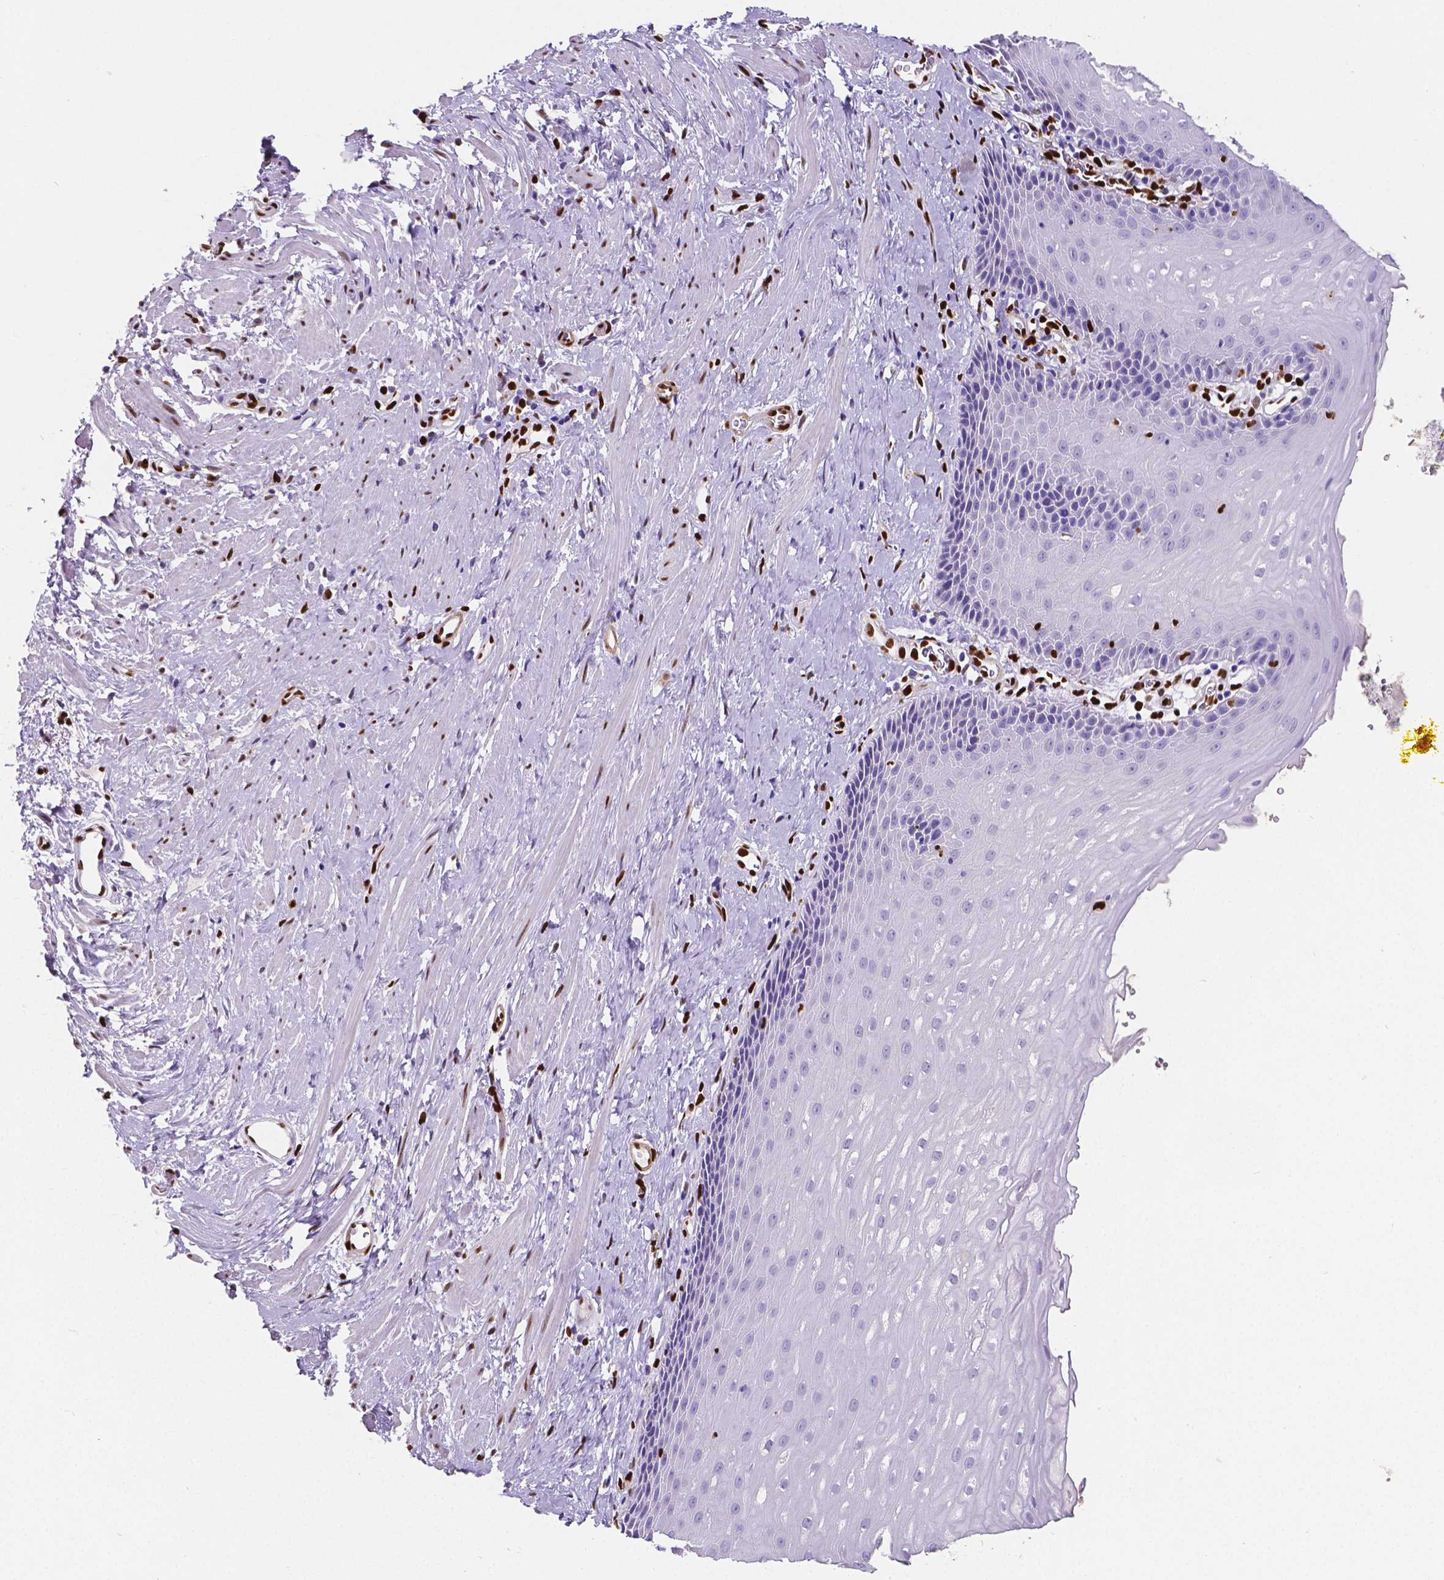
{"staining": {"intensity": "negative", "quantity": "none", "location": "none"}, "tissue": "esophagus", "cell_type": "Squamous epithelial cells", "image_type": "normal", "snomed": [{"axis": "morphology", "description": "Normal tissue, NOS"}, {"axis": "topography", "description": "Esophagus"}], "caption": "This micrograph is of normal esophagus stained with immunohistochemistry to label a protein in brown with the nuclei are counter-stained blue. There is no expression in squamous epithelial cells.", "gene": "MEF2C", "patient": {"sex": "male", "age": 64}}